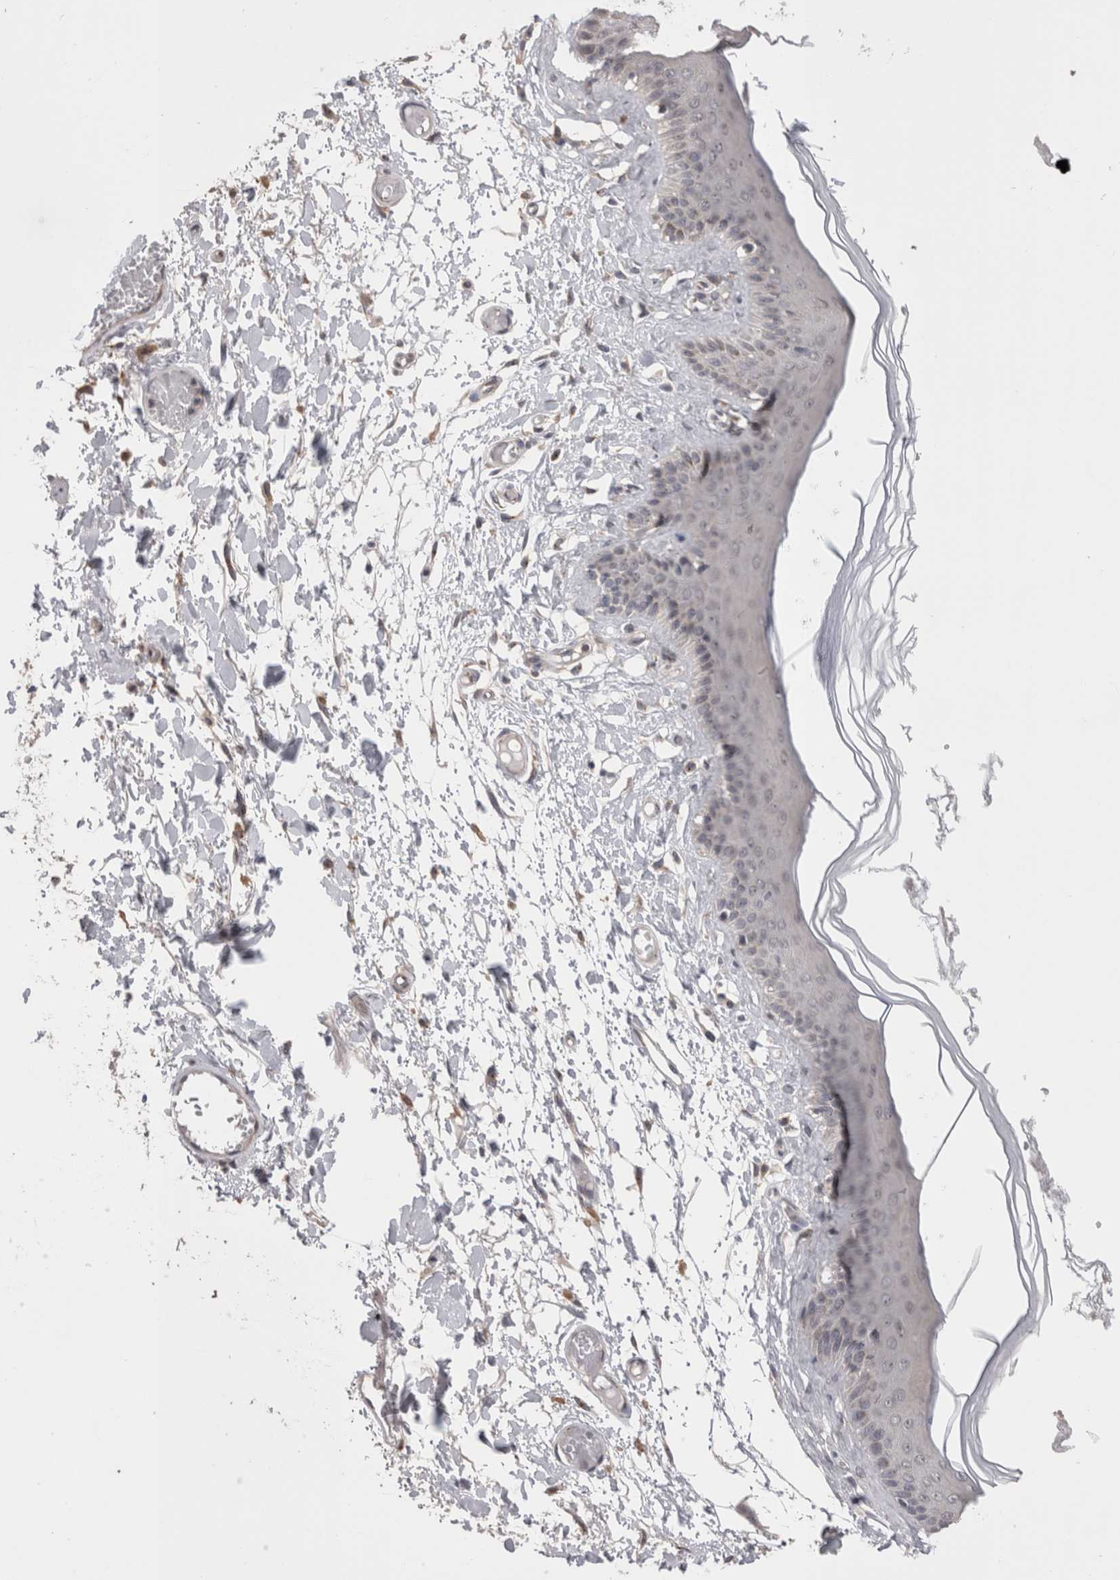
{"staining": {"intensity": "weak", "quantity": "<25%", "location": "cytoplasmic/membranous"}, "tissue": "skin", "cell_type": "Epidermal cells", "image_type": "normal", "snomed": [{"axis": "morphology", "description": "Normal tissue, NOS"}, {"axis": "topography", "description": "Vulva"}], "caption": "Protein analysis of unremarkable skin reveals no significant expression in epidermal cells. (IHC, brightfield microscopy, high magnification).", "gene": "DCTN6", "patient": {"sex": "female", "age": 73}}